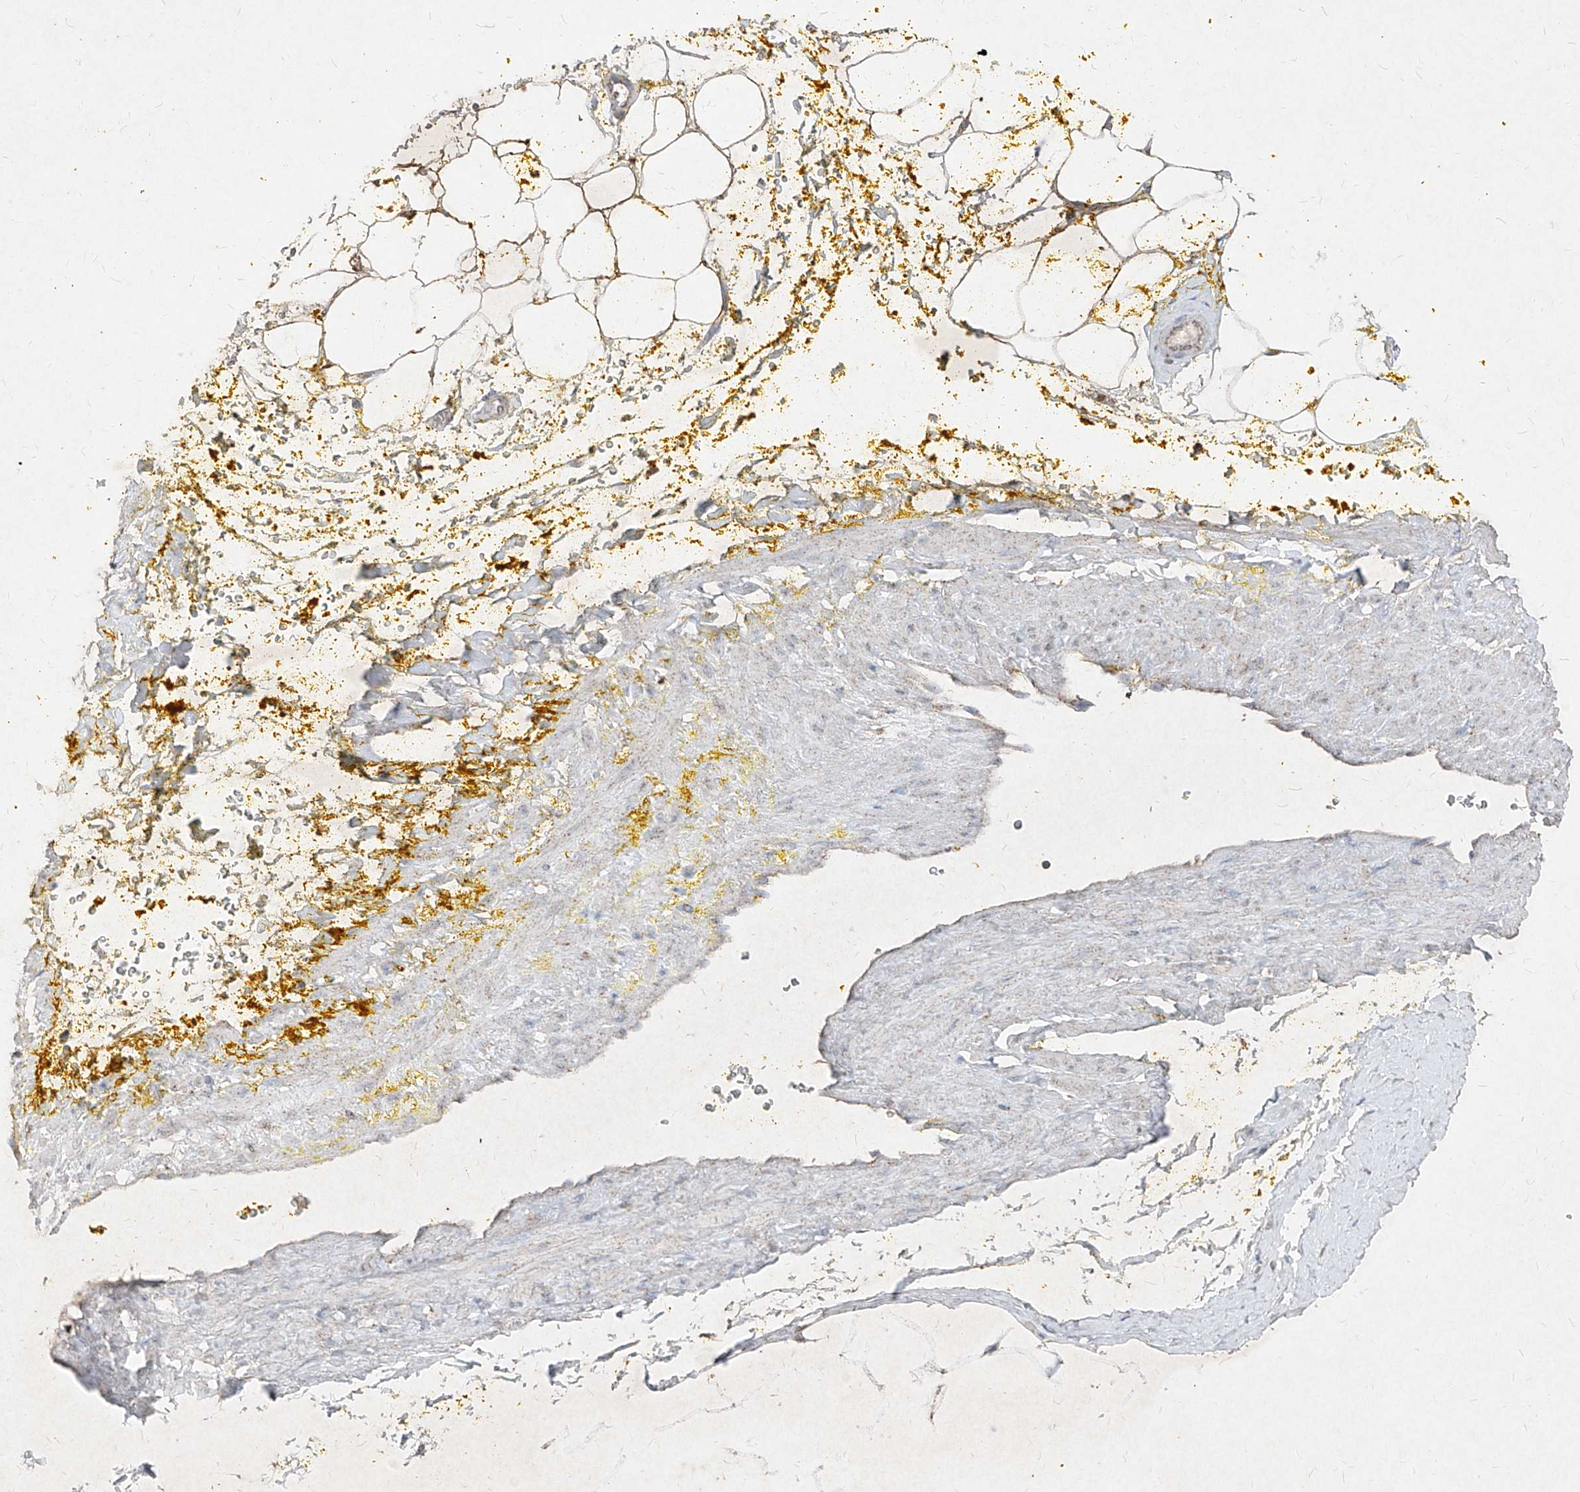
{"staining": {"intensity": "moderate", "quantity": "25%-75%", "location": "cytoplasmic/membranous"}, "tissue": "adipose tissue", "cell_type": "Adipocytes", "image_type": "normal", "snomed": [{"axis": "morphology", "description": "Normal tissue, NOS"}, {"axis": "morphology", "description": "Adenocarcinoma, Low grade"}, {"axis": "topography", "description": "Prostate"}, {"axis": "topography", "description": "Peripheral nerve tissue"}], "caption": "About 25%-75% of adipocytes in benign human adipose tissue display moderate cytoplasmic/membranous protein staining as visualized by brown immunohistochemical staining.", "gene": "ABCD3", "patient": {"sex": "male", "age": 63}}